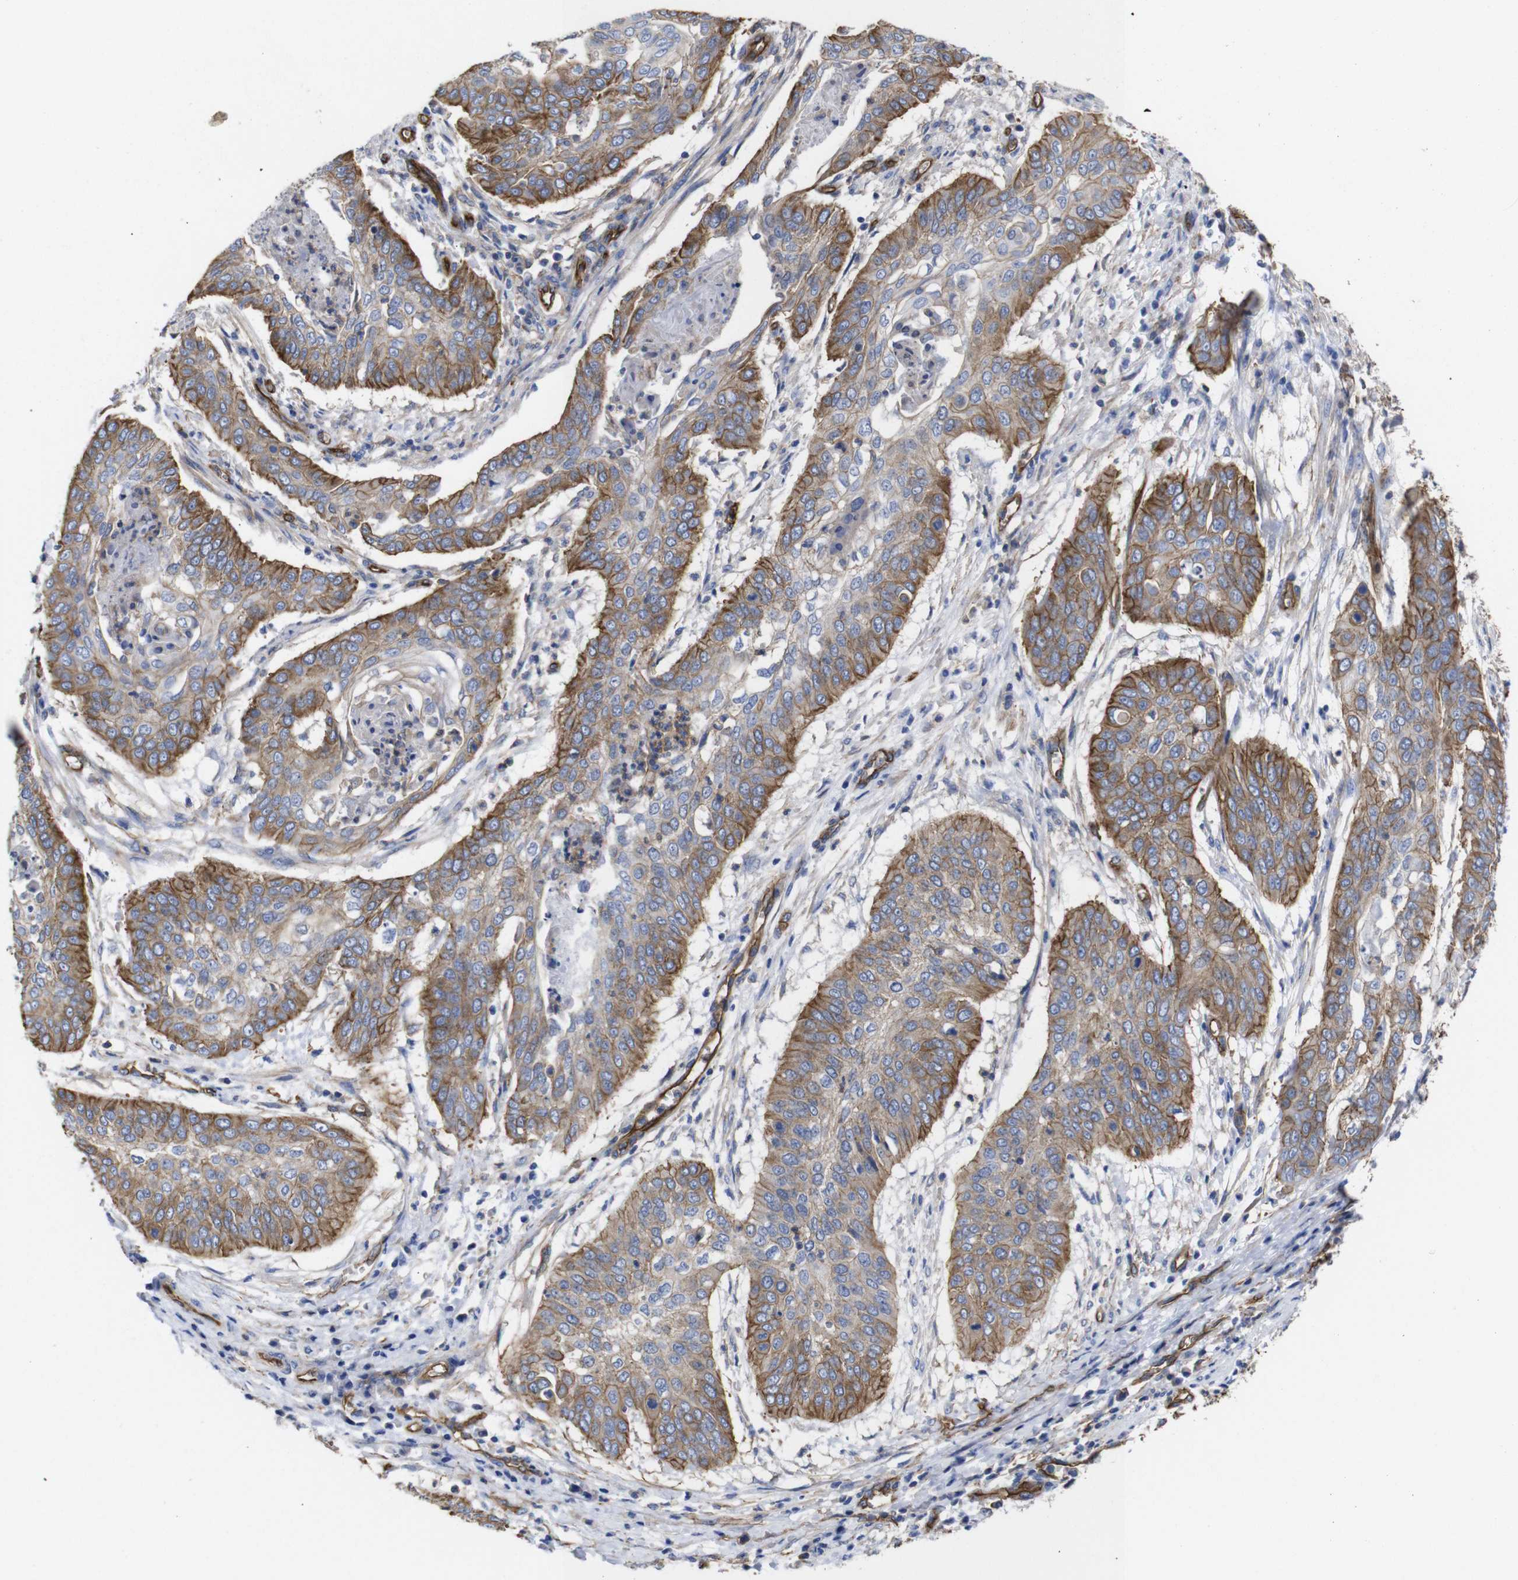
{"staining": {"intensity": "moderate", "quantity": ">75%", "location": "cytoplasmic/membranous"}, "tissue": "cervical cancer", "cell_type": "Tumor cells", "image_type": "cancer", "snomed": [{"axis": "morphology", "description": "Squamous cell carcinoma, NOS"}, {"axis": "topography", "description": "Cervix"}], "caption": "This is an image of immunohistochemistry staining of cervical squamous cell carcinoma, which shows moderate positivity in the cytoplasmic/membranous of tumor cells.", "gene": "SPTBN1", "patient": {"sex": "female", "age": 39}}